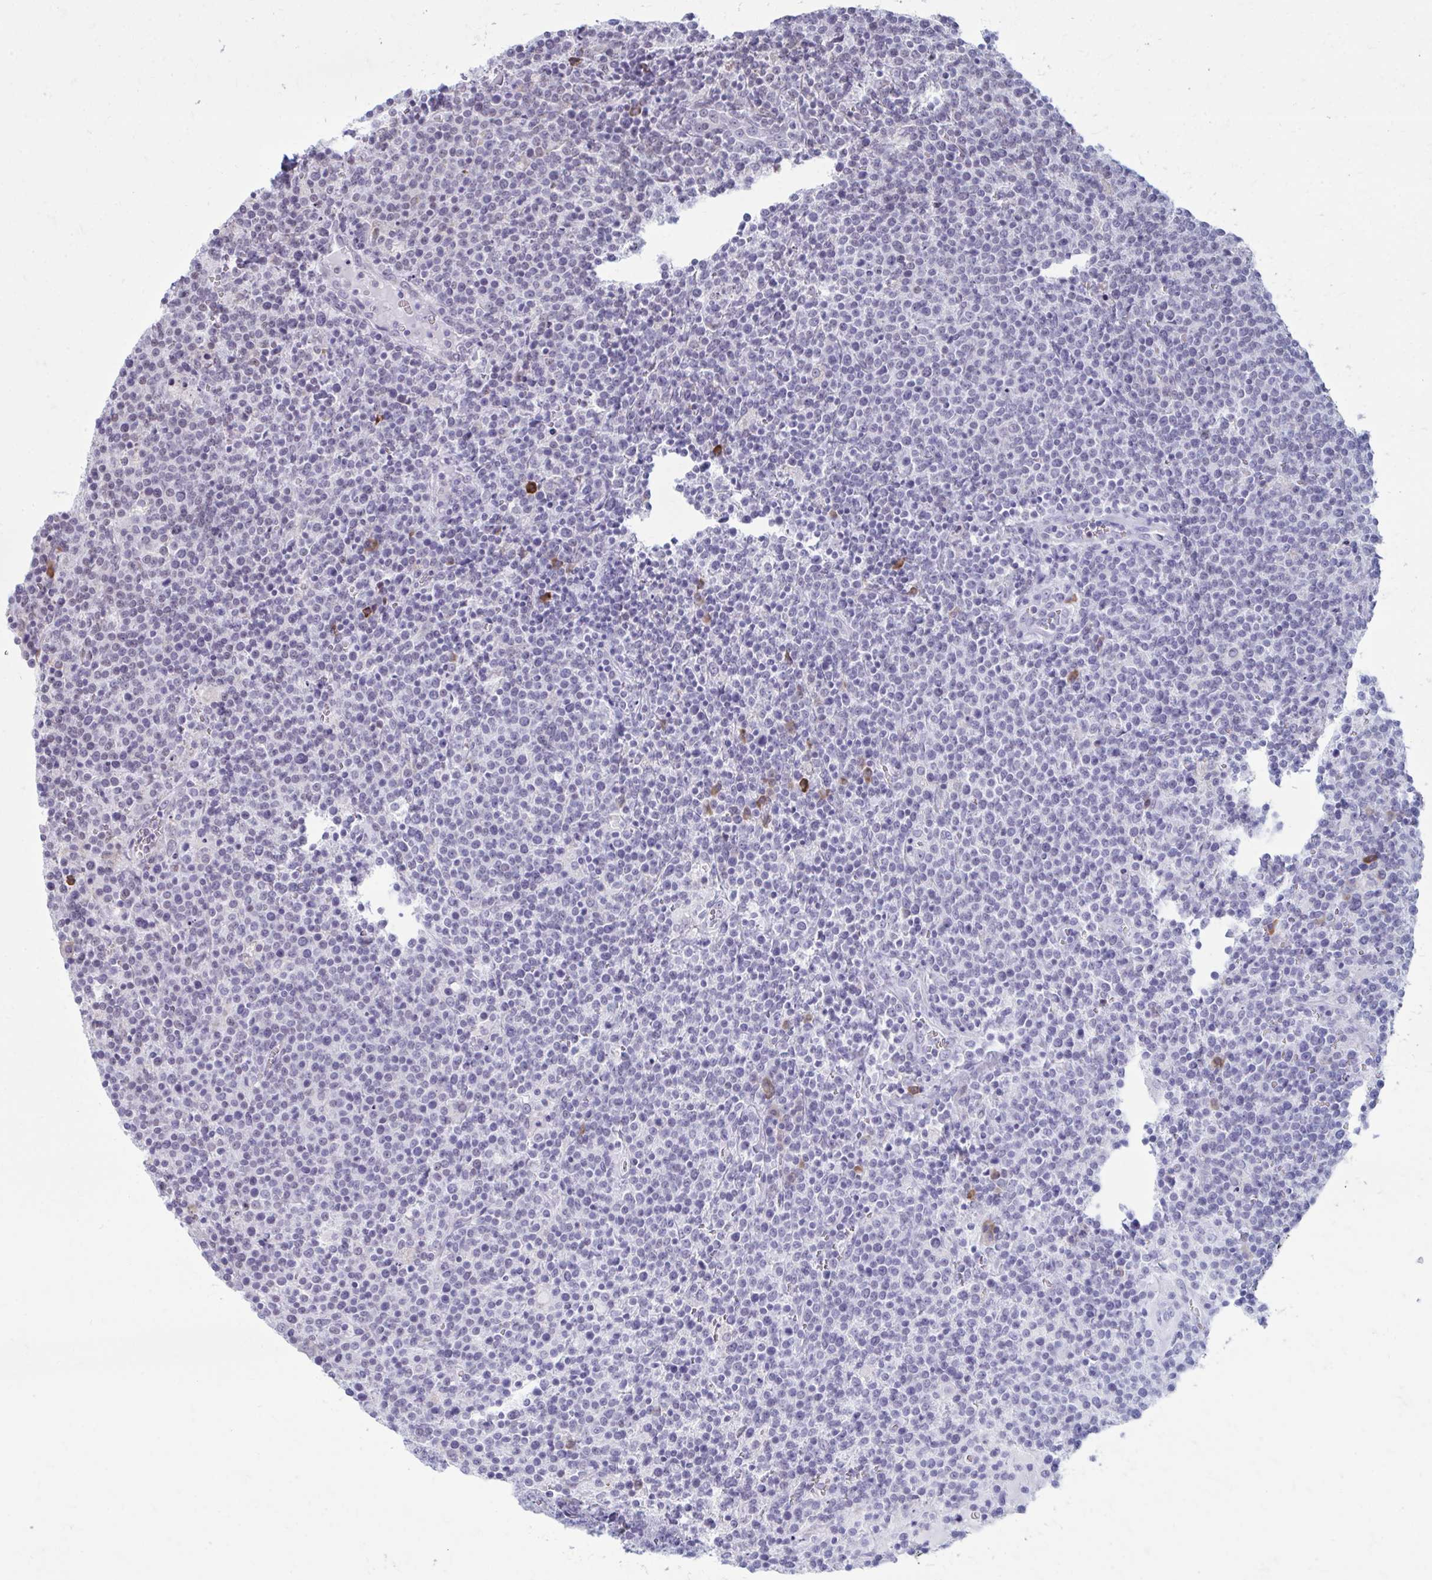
{"staining": {"intensity": "negative", "quantity": "none", "location": "none"}, "tissue": "lymphoma", "cell_type": "Tumor cells", "image_type": "cancer", "snomed": [{"axis": "morphology", "description": "Malignant lymphoma, non-Hodgkin's type, High grade"}, {"axis": "topography", "description": "Lymph node"}], "caption": "Protein analysis of malignant lymphoma, non-Hodgkin's type (high-grade) shows no significant expression in tumor cells. (Stains: DAB (3,3'-diaminobenzidine) immunohistochemistry (IHC) with hematoxylin counter stain, Microscopy: brightfield microscopy at high magnification).", "gene": "PROSER1", "patient": {"sex": "male", "age": 61}}